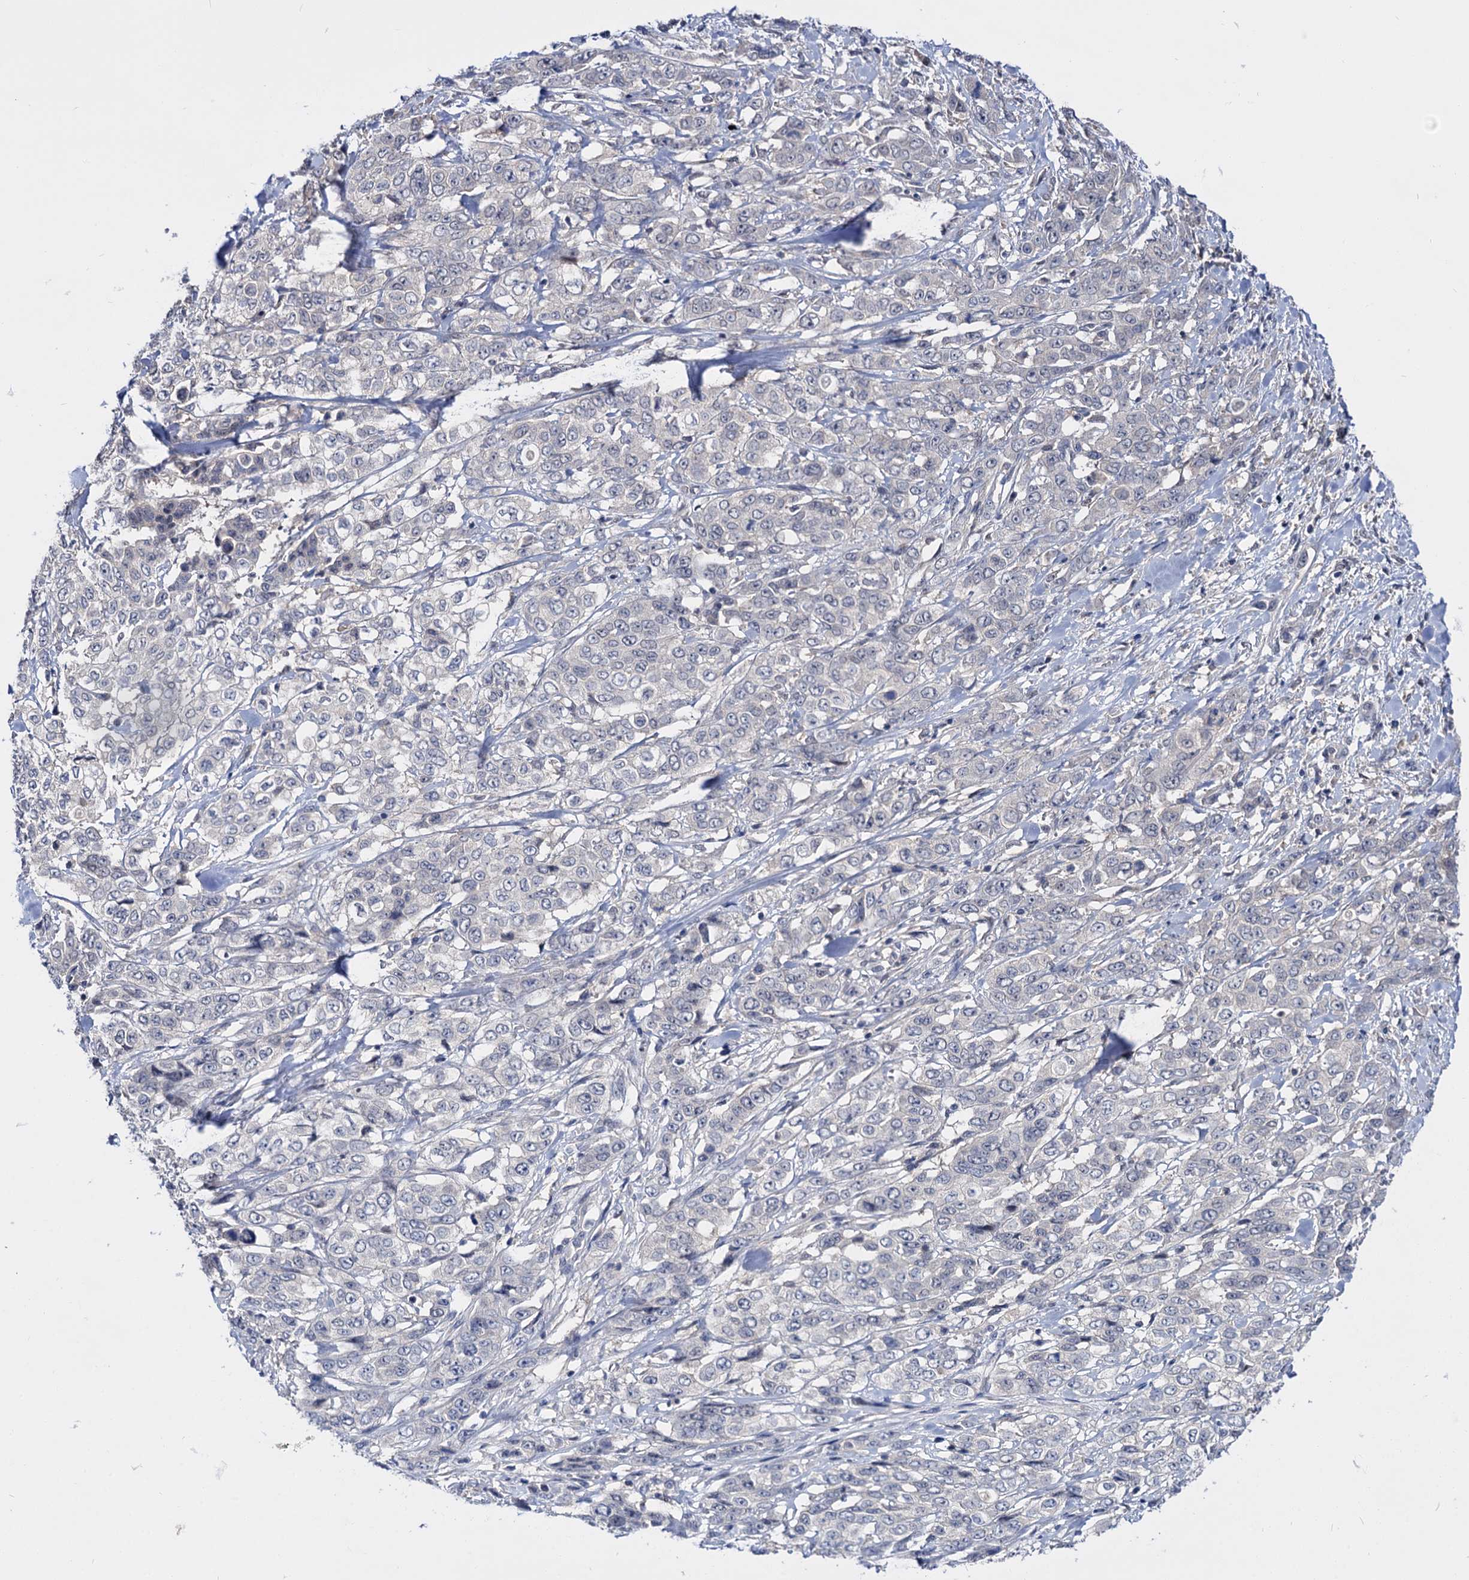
{"staining": {"intensity": "negative", "quantity": "none", "location": "none"}, "tissue": "stomach cancer", "cell_type": "Tumor cells", "image_type": "cancer", "snomed": [{"axis": "morphology", "description": "Adenocarcinoma, NOS"}, {"axis": "topography", "description": "Stomach, upper"}], "caption": "IHC histopathology image of human stomach adenocarcinoma stained for a protein (brown), which demonstrates no positivity in tumor cells.", "gene": "NEK10", "patient": {"sex": "male", "age": 62}}